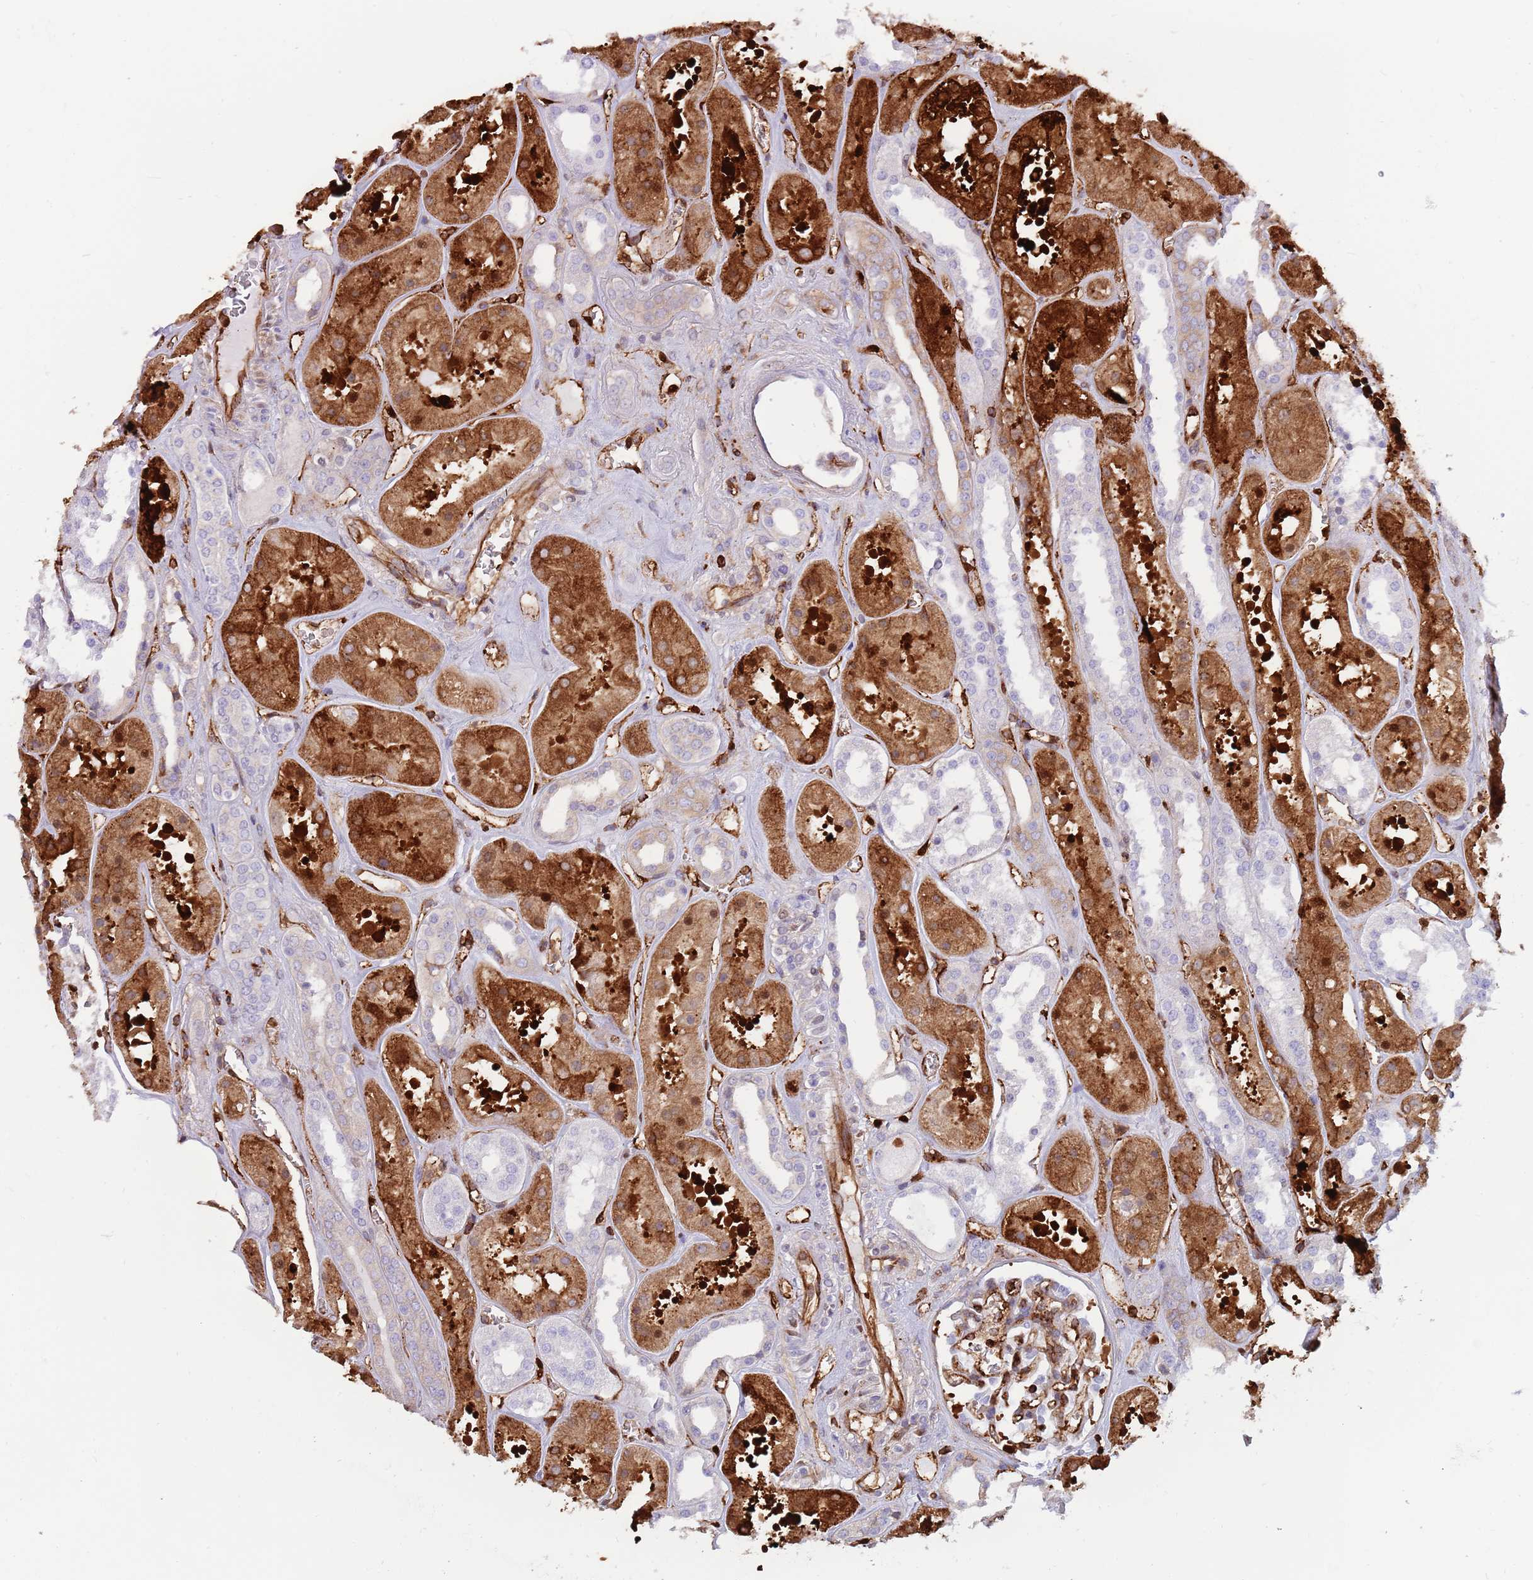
{"staining": {"intensity": "strong", "quantity": "25%-75%", "location": "cytoplasmic/membranous"}, "tissue": "kidney", "cell_type": "Cells in glomeruli", "image_type": "normal", "snomed": [{"axis": "morphology", "description": "Normal tissue, NOS"}, {"axis": "topography", "description": "Kidney"}], "caption": "Immunohistochemistry (DAB) staining of unremarkable human kidney reveals strong cytoplasmic/membranous protein staining in about 25%-75% of cells in glomeruli. (DAB IHC with brightfield microscopy, high magnification).", "gene": "KBTBD6", "patient": {"sex": "female", "age": 41}}